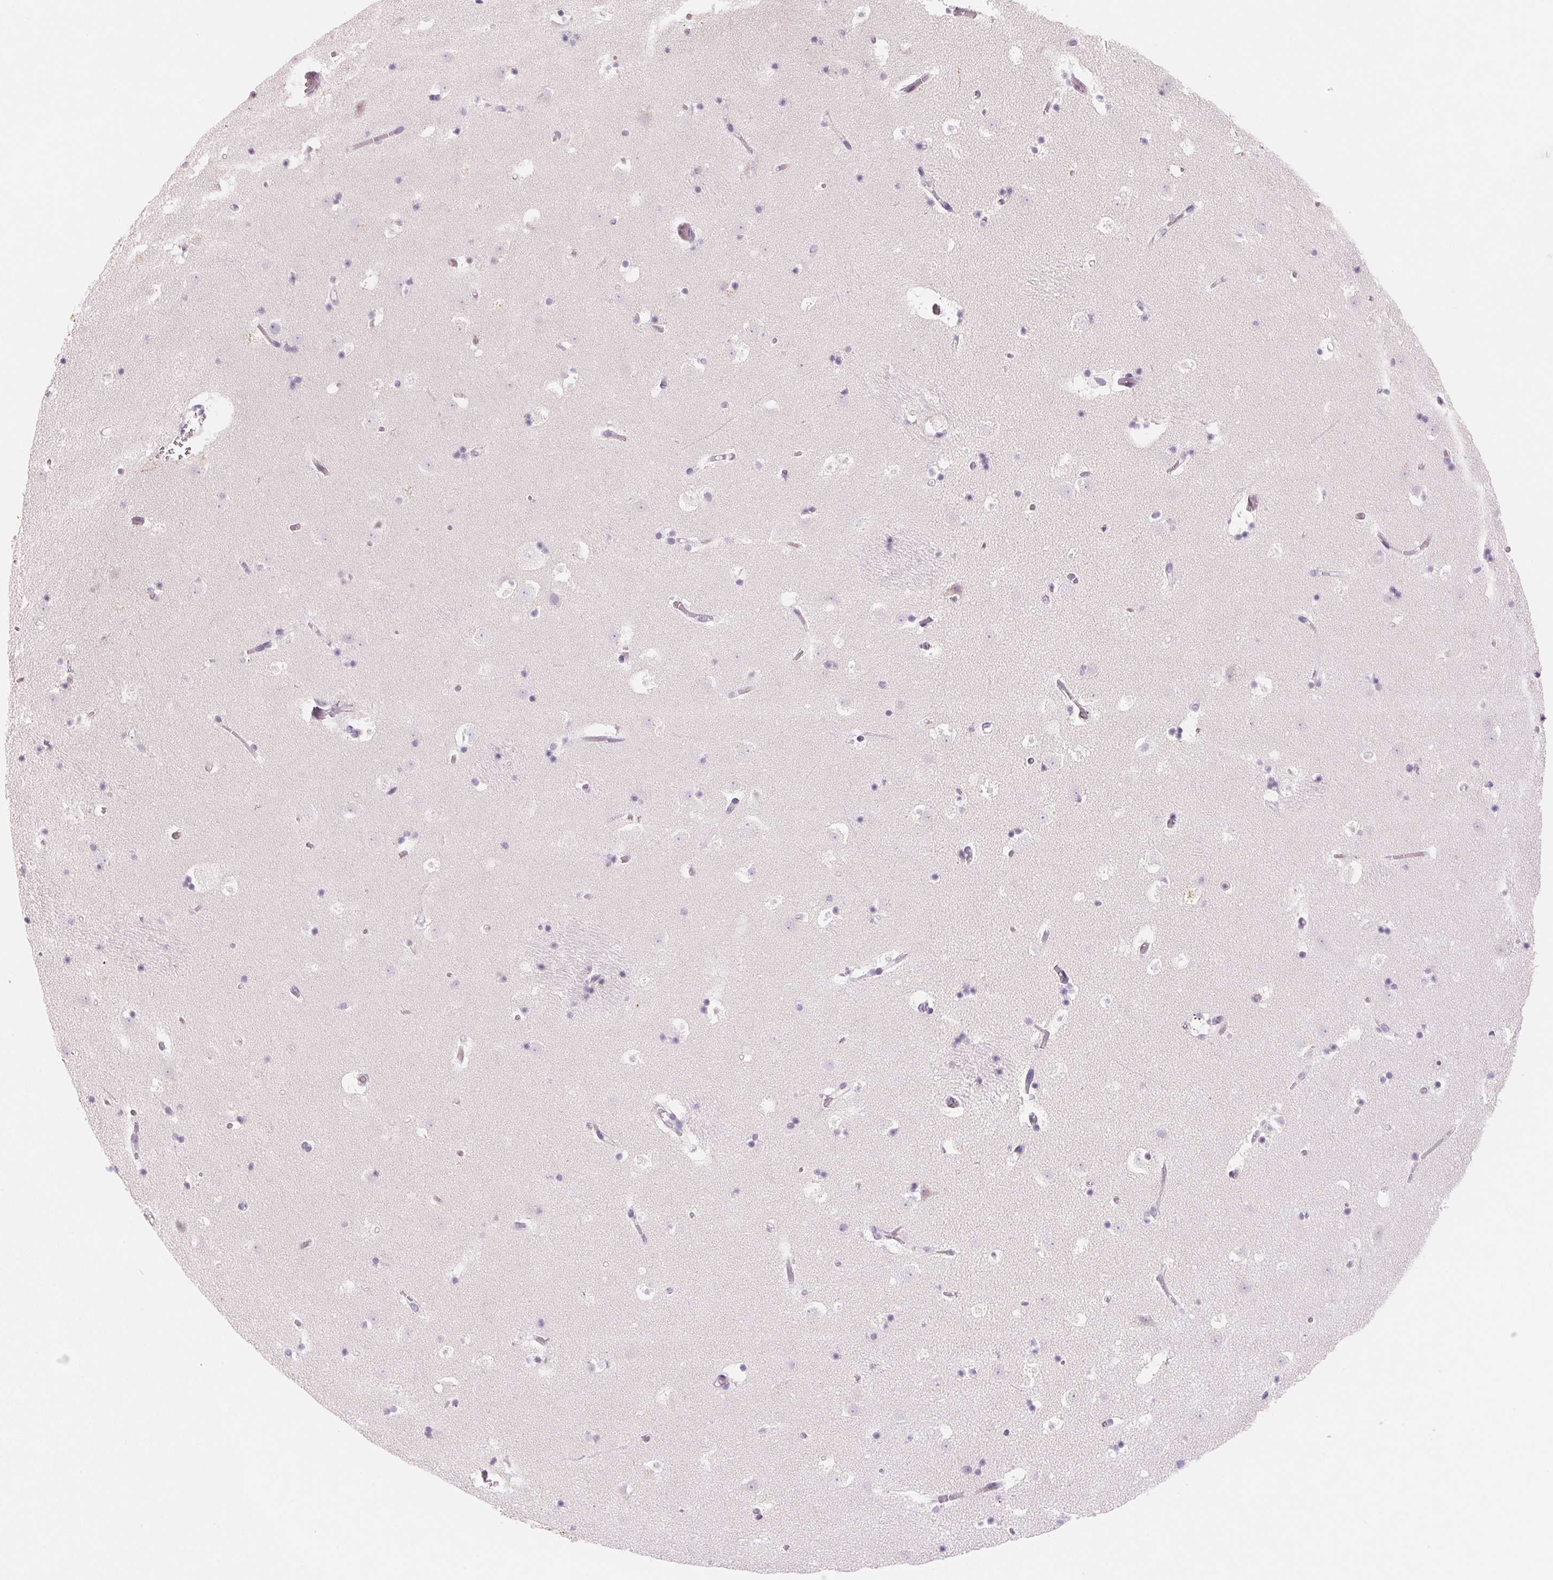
{"staining": {"intensity": "negative", "quantity": "none", "location": "none"}, "tissue": "caudate", "cell_type": "Glial cells", "image_type": "normal", "snomed": [{"axis": "morphology", "description": "Normal tissue, NOS"}, {"axis": "topography", "description": "Lateral ventricle wall"}], "caption": "DAB immunohistochemical staining of normal caudate exhibits no significant staining in glial cells.", "gene": "CYP11B1", "patient": {"sex": "female", "age": 42}}